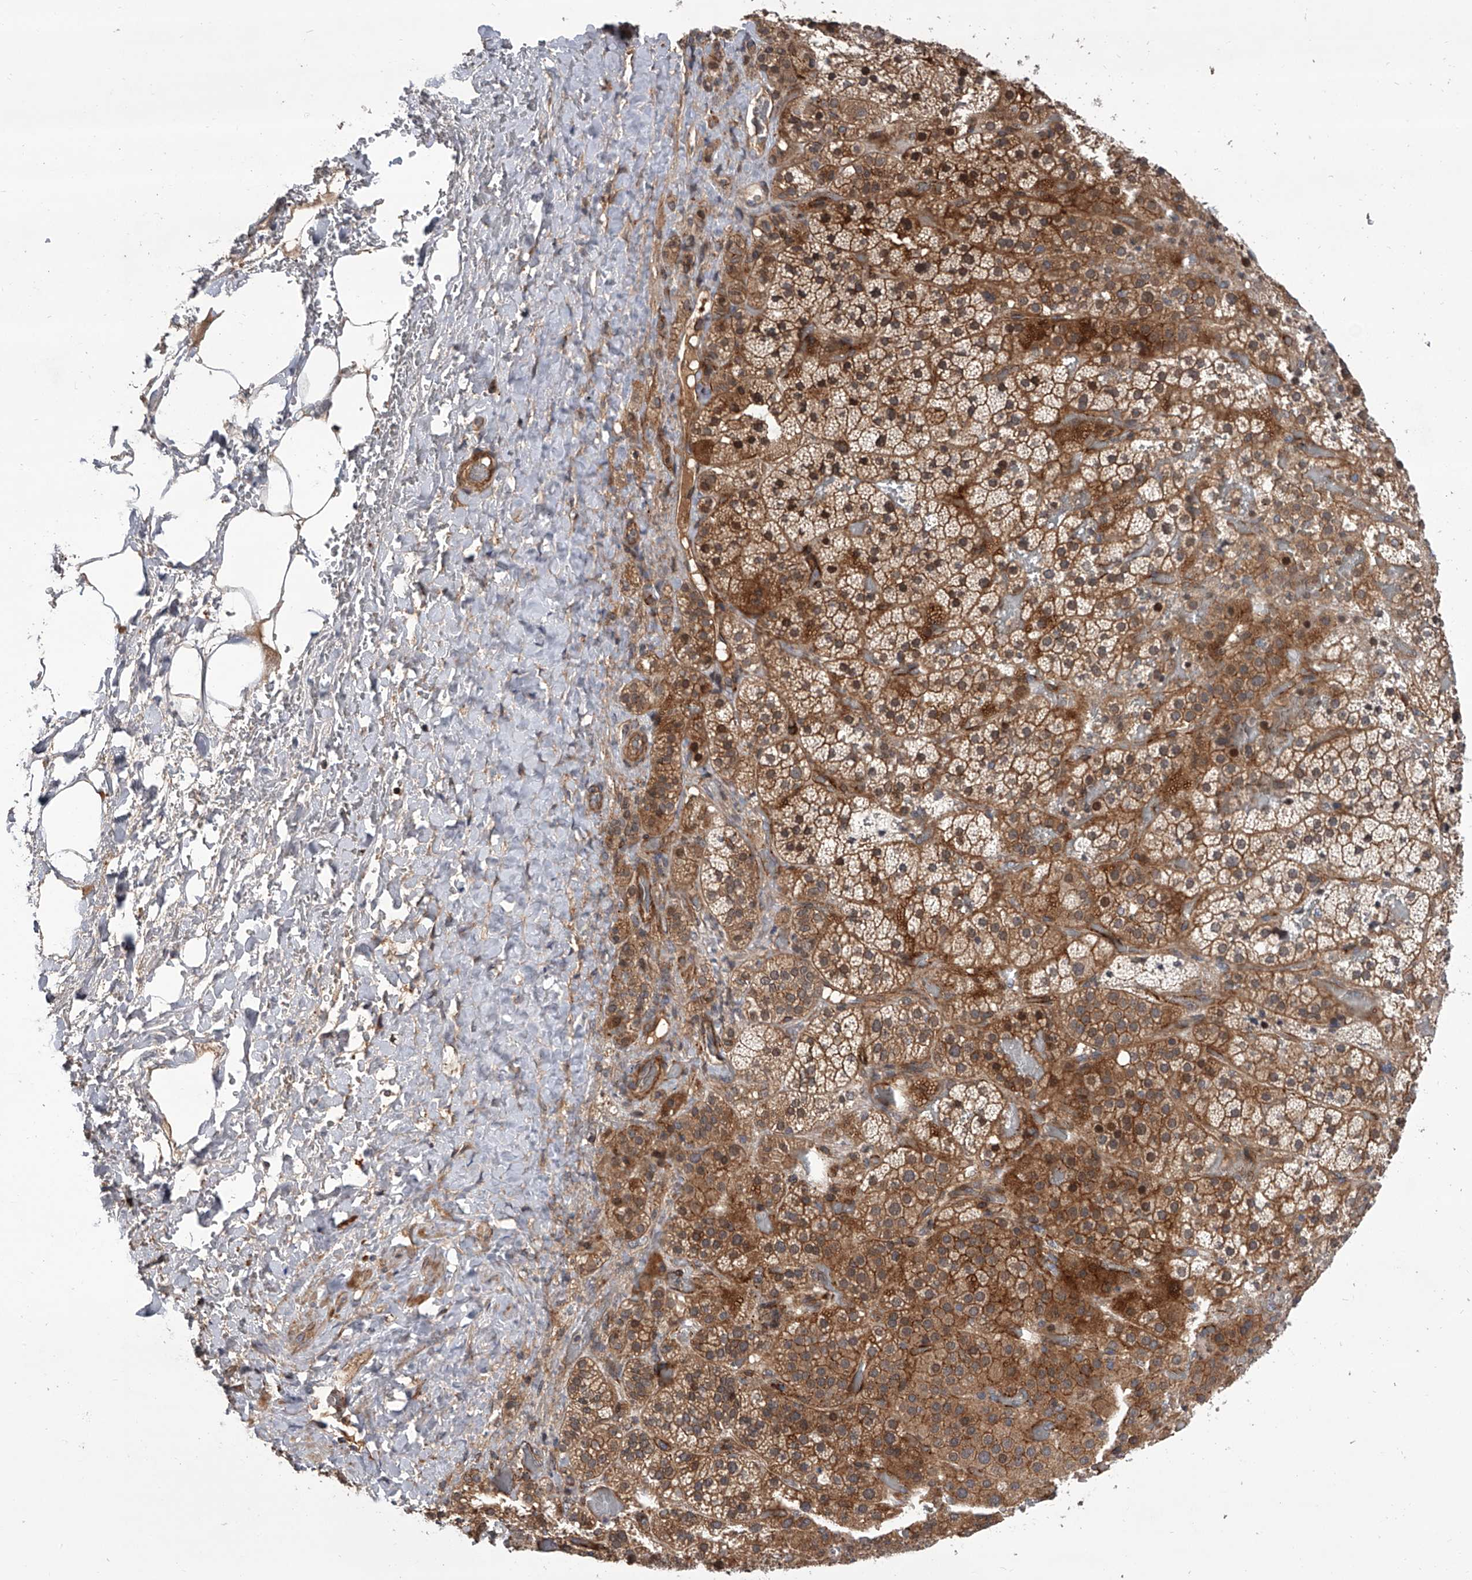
{"staining": {"intensity": "moderate", "quantity": ">75%", "location": "cytoplasmic/membranous,nuclear"}, "tissue": "adrenal gland", "cell_type": "Glandular cells", "image_type": "normal", "snomed": [{"axis": "morphology", "description": "Normal tissue, NOS"}, {"axis": "topography", "description": "Adrenal gland"}], "caption": "Immunohistochemical staining of normal adrenal gland displays medium levels of moderate cytoplasmic/membranous,nuclear staining in about >75% of glandular cells. Using DAB (brown) and hematoxylin (blue) stains, captured at high magnification using brightfield microscopy.", "gene": "USP47", "patient": {"sex": "male", "age": 57}}